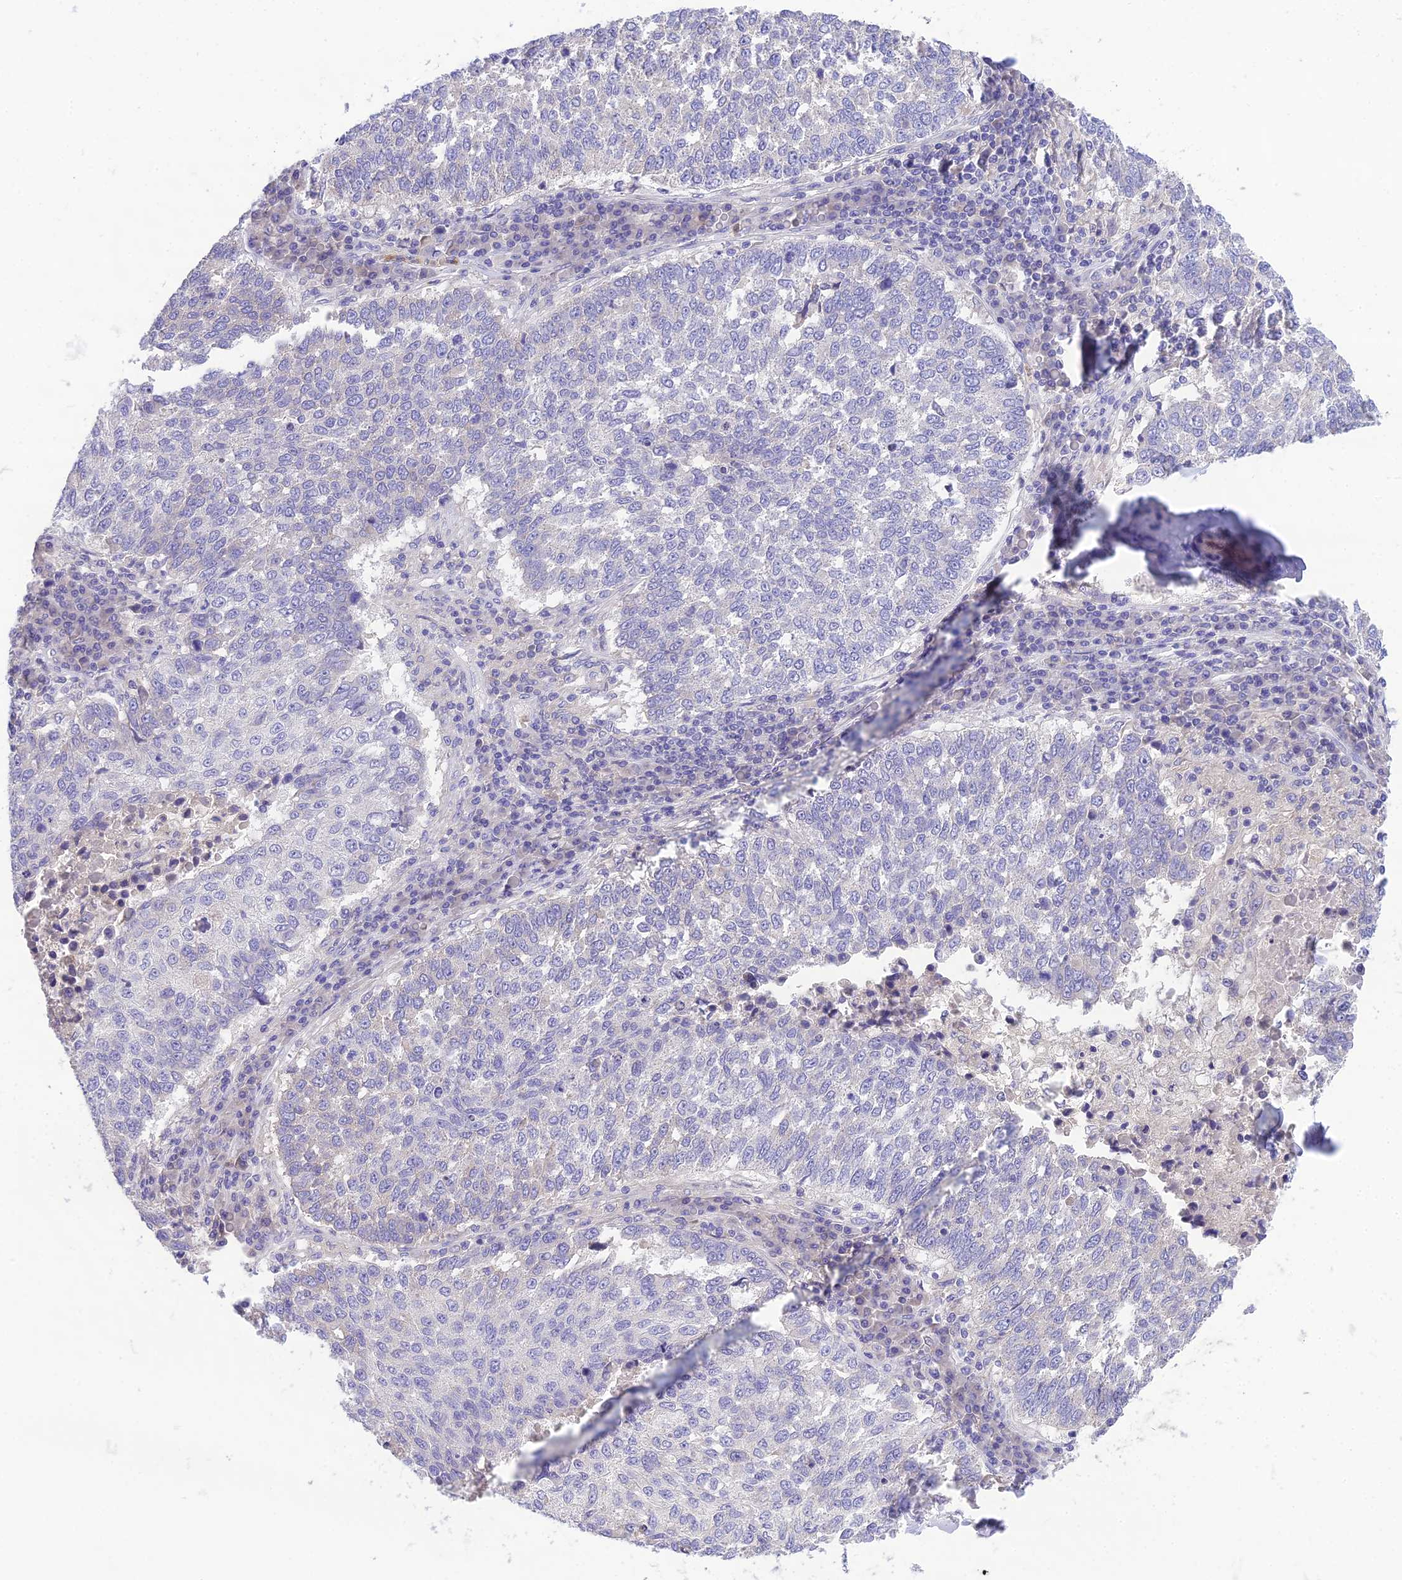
{"staining": {"intensity": "negative", "quantity": "none", "location": "none"}, "tissue": "lung cancer", "cell_type": "Tumor cells", "image_type": "cancer", "snomed": [{"axis": "morphology", "description": "Squamous cell carcinoma, NOS"}, {"axis": "topography", "description": "Lung"}], "caption": "Tumor cells show no significant positivity in lung cancer (squamous cell carcinoma). (DAB immunohistochemistry (IHC), high magnification).", "gene": "KIAA0408", "patient": {"sex": "male", "age": 73}}